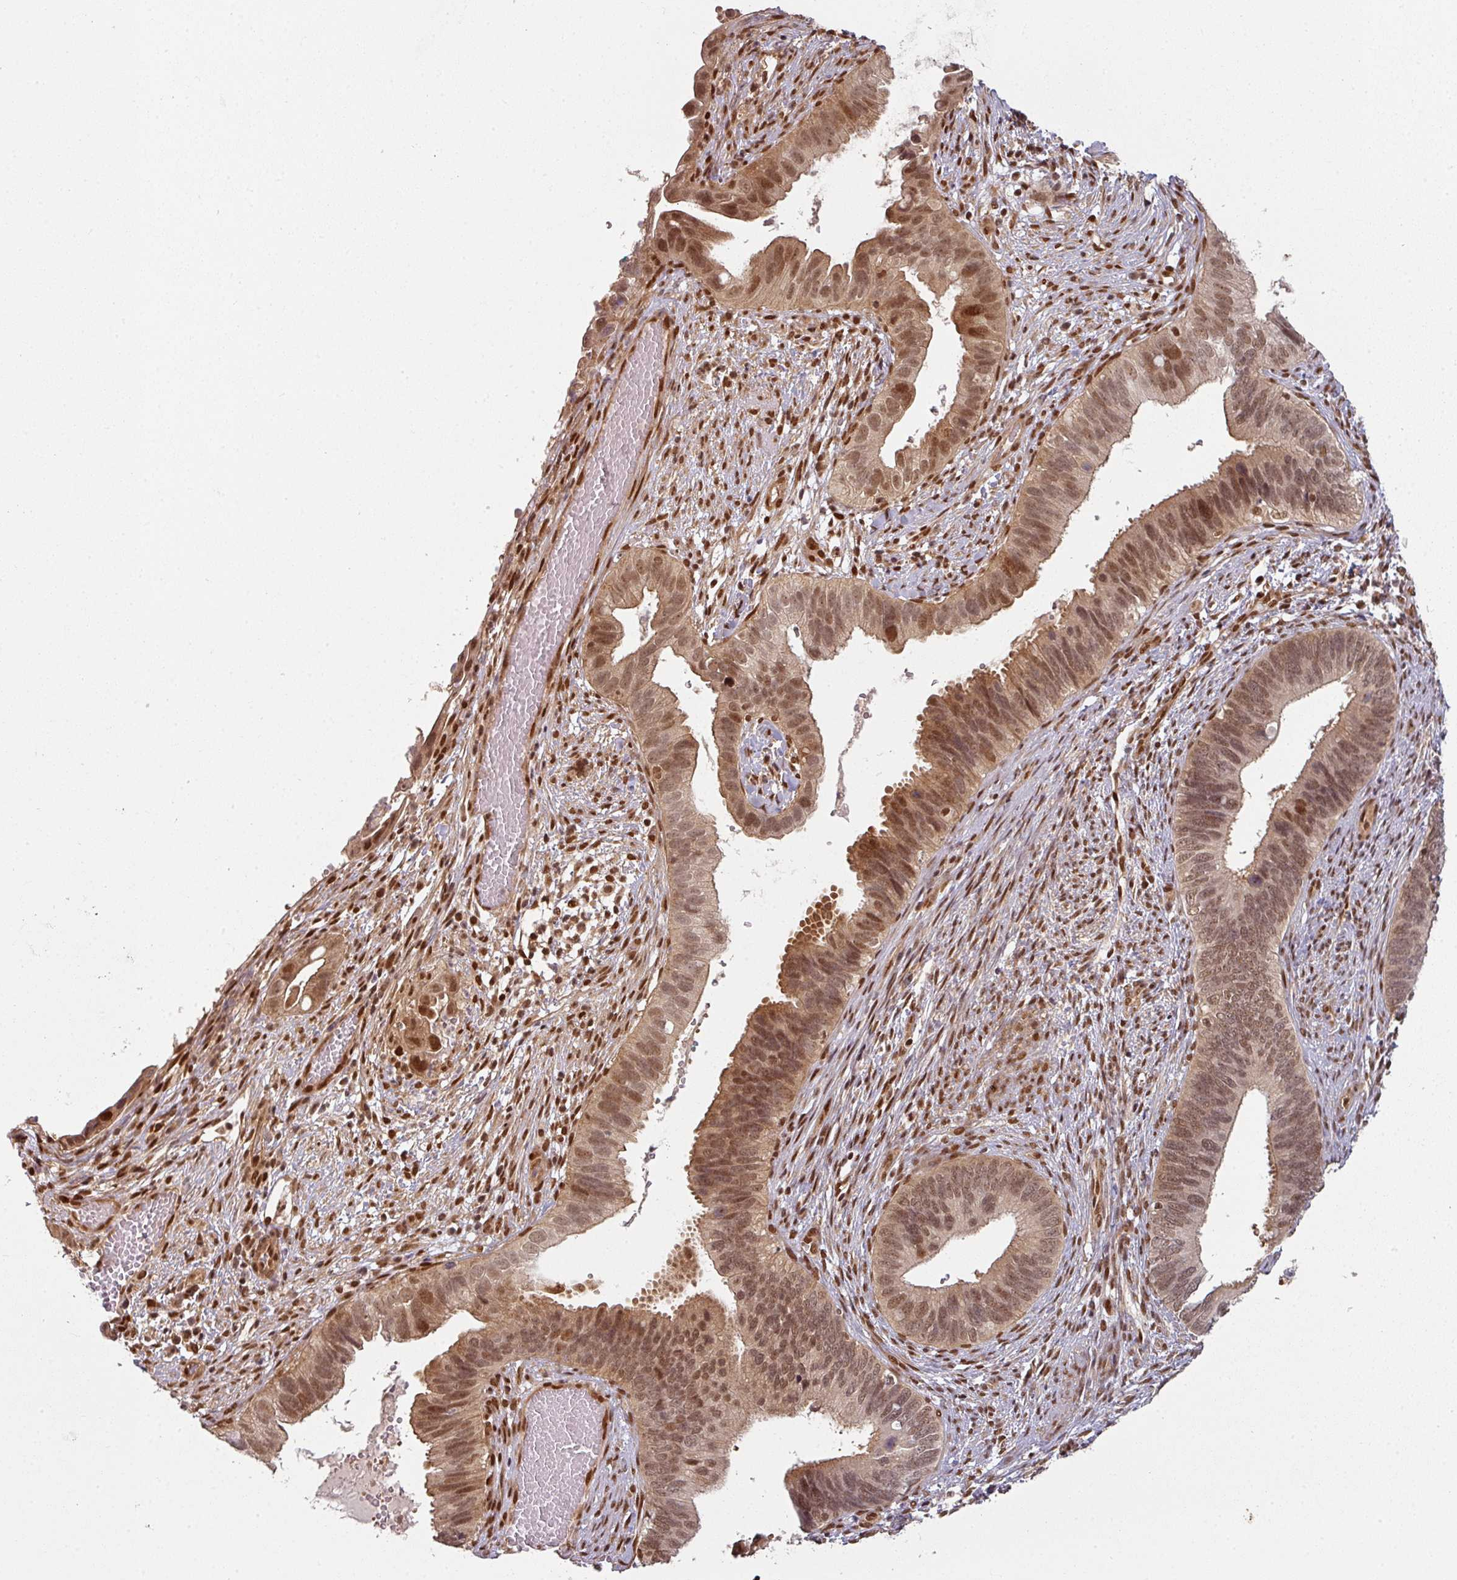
{"staining": {"intensity": "moderate", "quantity": ">75%", "location": "cytoplasmic/membranous,nuclear"}, "tissue": "cervical cancer", "cell_type": "Tumor cells", "image_type": "cancer", "snomed": [{"axis": "morphology", "description": "Adenocarcinoma, NOS"}, {"axis": "topography", "description": "Cervix"}], "caption": "Protein expression analysis of human cervical cancer (adenocarcinoma) reveals moderate cytoplasmic/membranous and nuclear staining in approximately >75% of tumor cells.", "gene": "SIK3", "patient": {"sex": "female", "age": 42}}